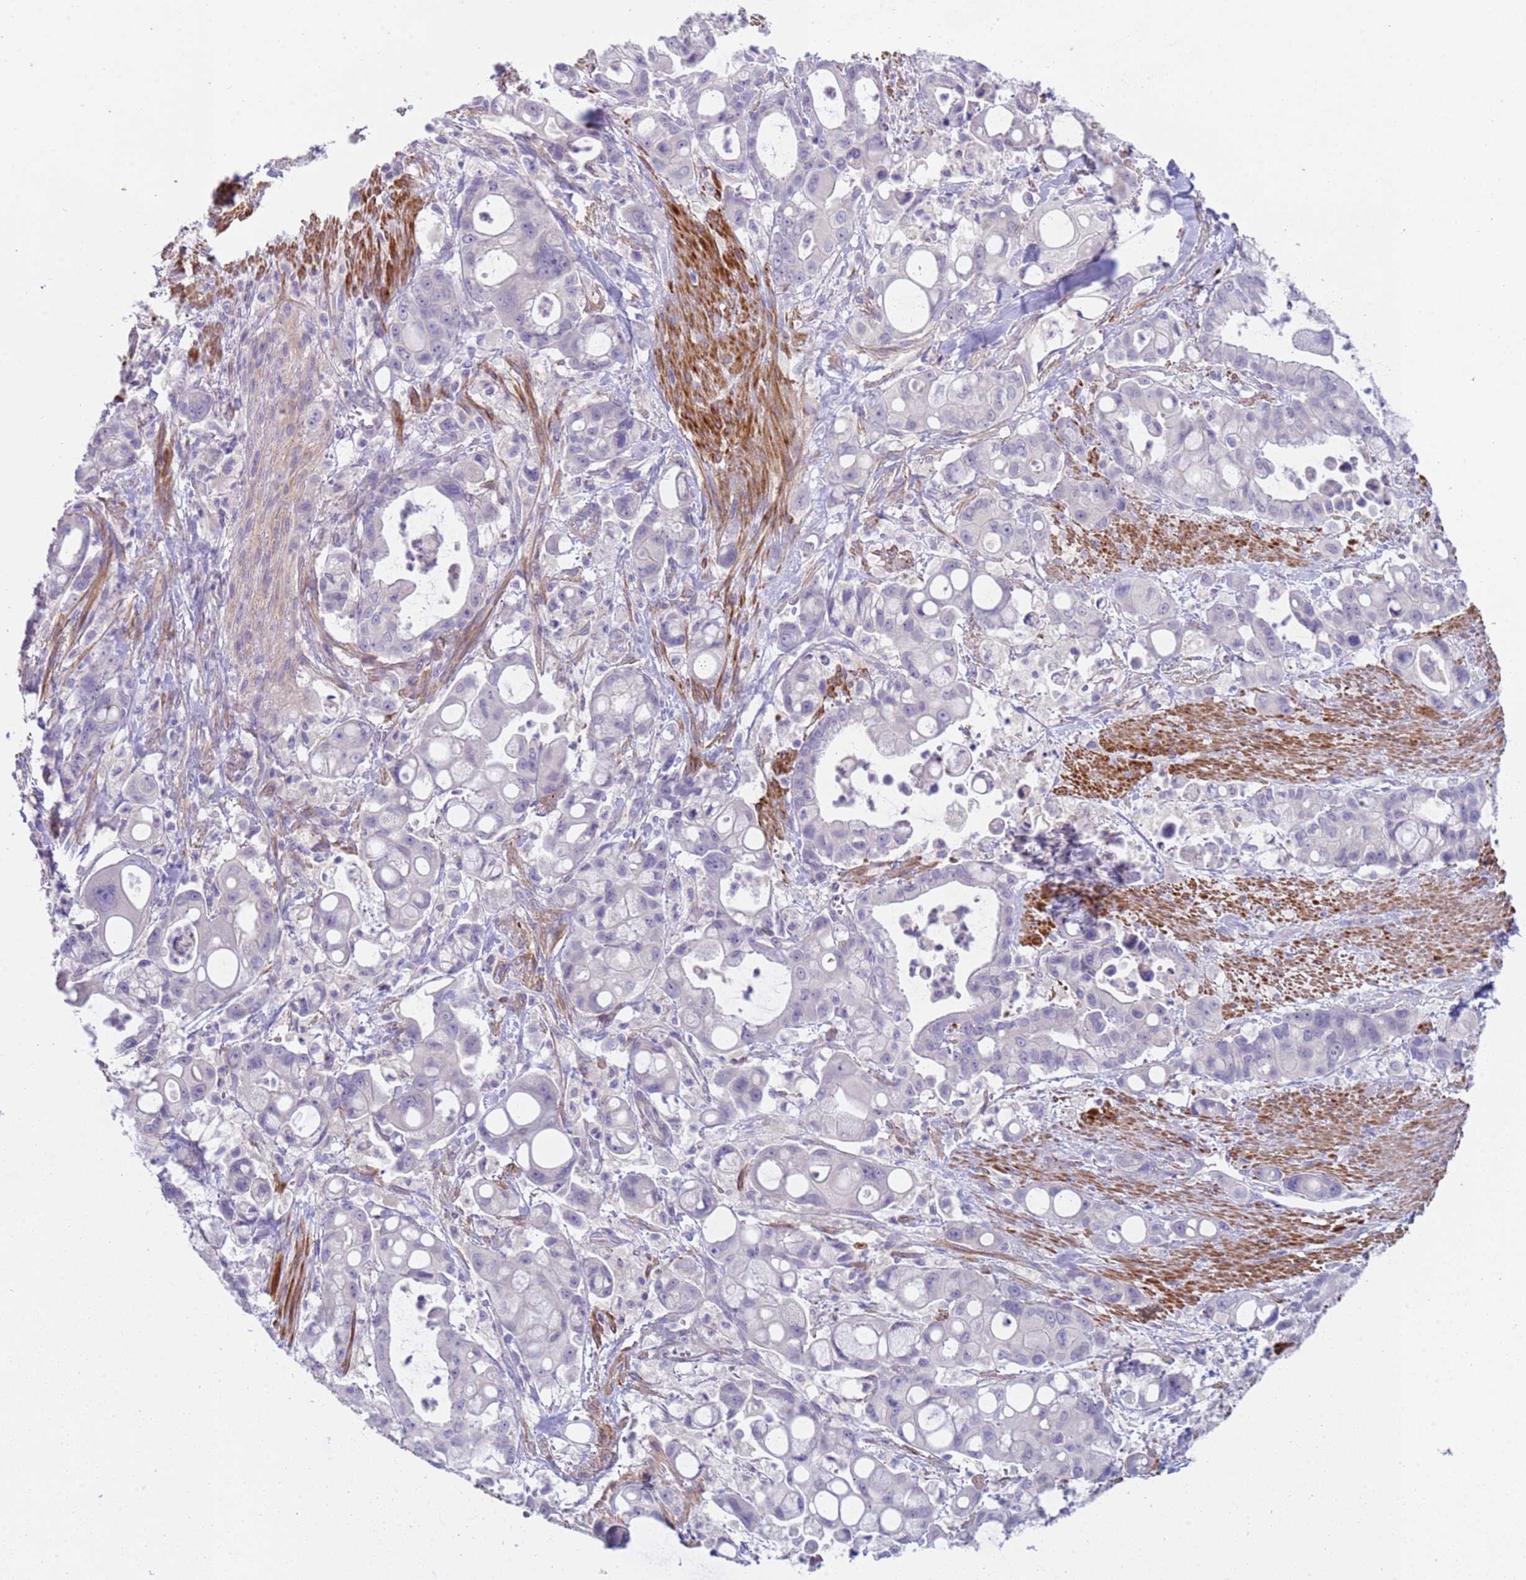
{"staining": {"intensity": "negative", "quantity": "none", "location": "none"}, "tissue": "pancreatic cancer", "cell_type": "Tumor cells", "image_type": "cancer", "snomed": [{"axis": "morphology", "description": "Adenocarcinoma, NOS"}, {"axis": "topography", "description": "Pancreas"}], "caption": "Tumor cells are negative for protein expression in human pancreatic adenocarcinoma.", "gene": "KBTBD3", "patient": {"sex": "male", "age": 68}}